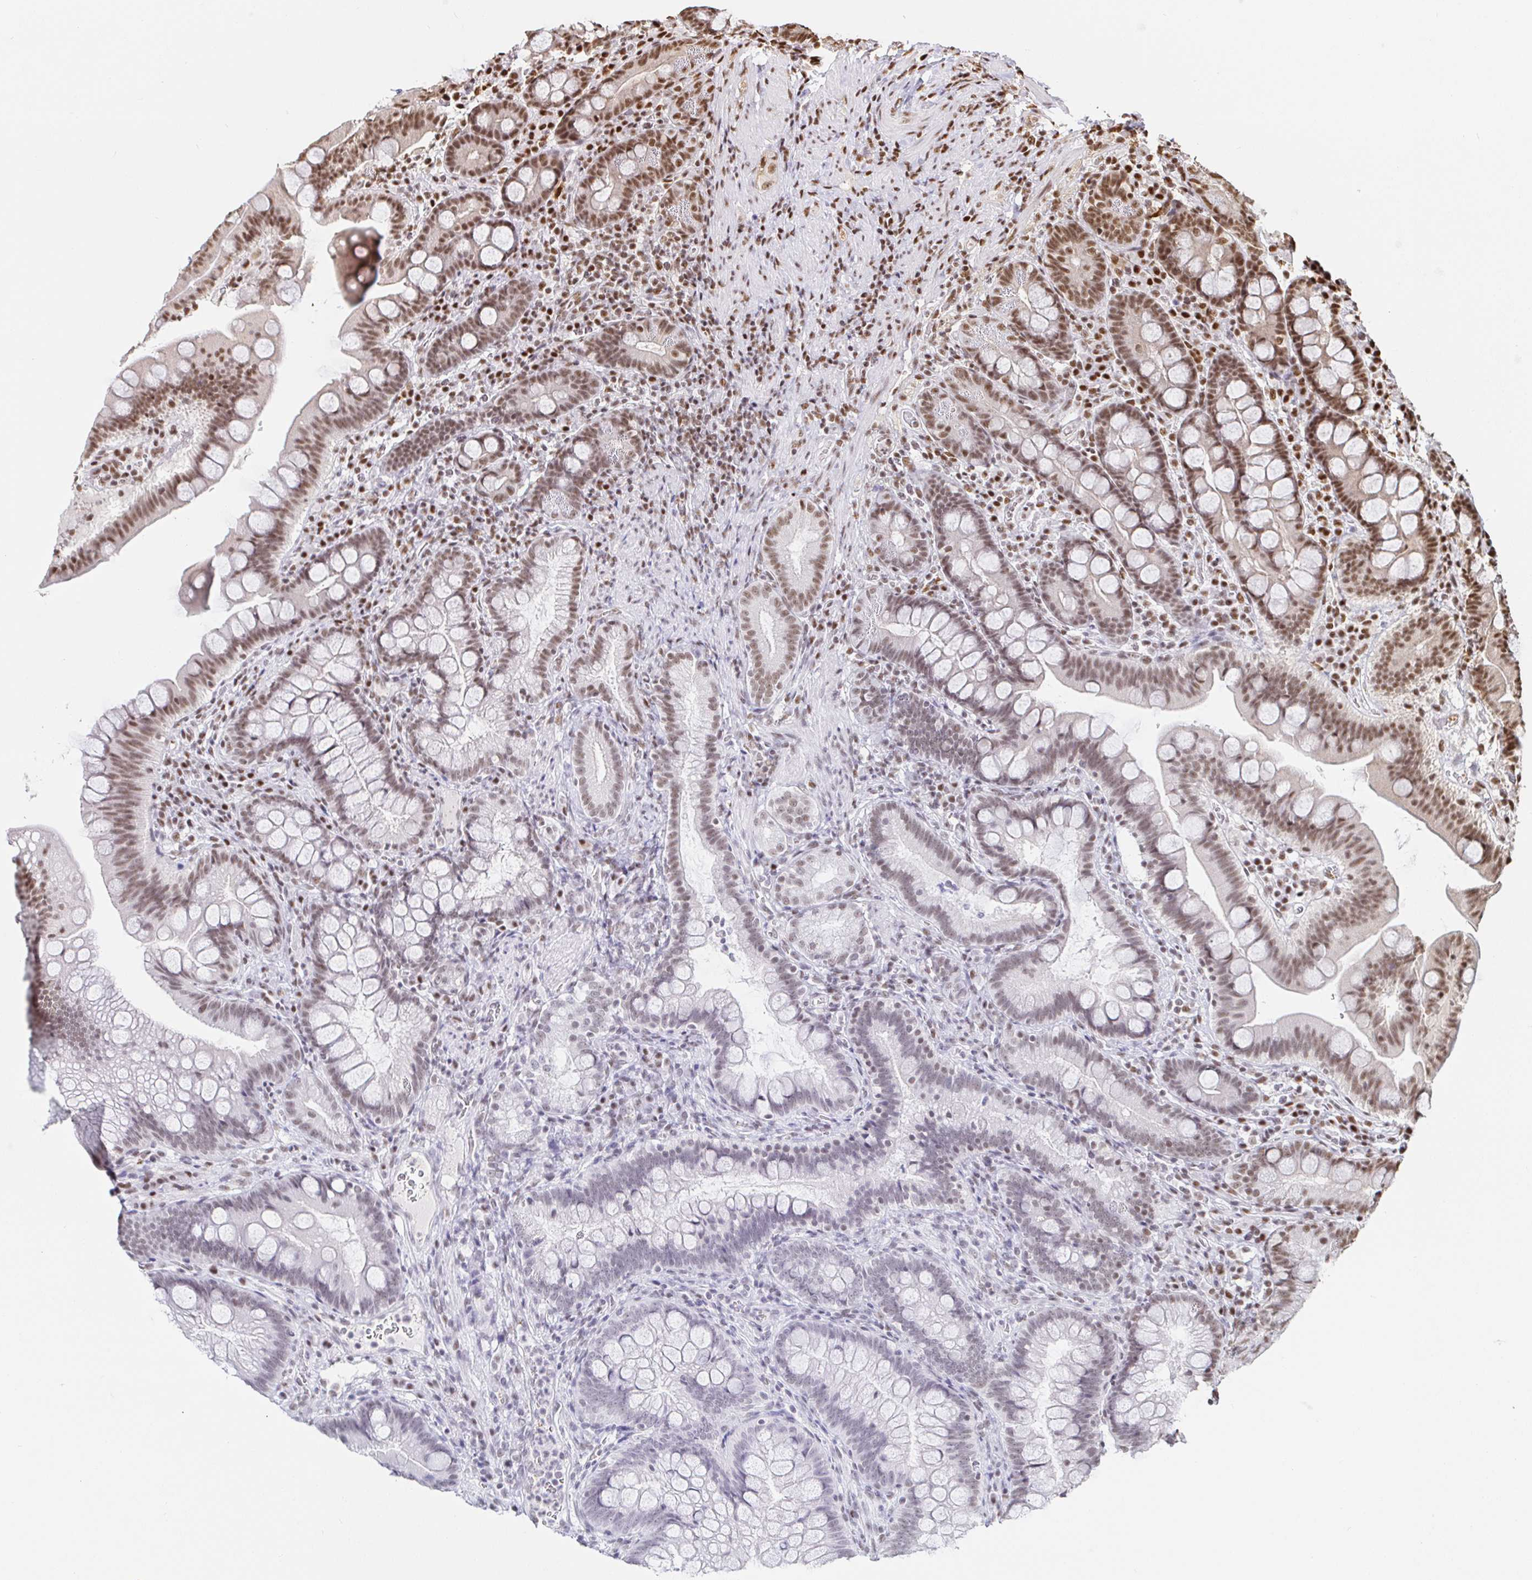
{"staining": {"intensity": "moderate", "quantity": "25%-75%", "location": "nuclear"}, "tissue": "duodenum", "cell_type": "Glandular cells", "image_type": "normal", "snomed": [{"axis": "morphology", "description": "Normal tissue, NOS"}, {"axis": "topography", "description": "Pancreas"}, {"axis": "topography", "description": "Duodenum"}], "caption": "Immunohistochemical staining of benign duodenum displays 25%-75% levels of moderate nuclear protein staining in approximately 25%-75% of glandular cells. Using DAB (3,3'-diaminobenzidine) (brown) and hematoxylin (blue) stains, captured at high magnification using brightfield microscopy.", "gene": "SP3", "patient": {"sex": "male", "age": 59}}